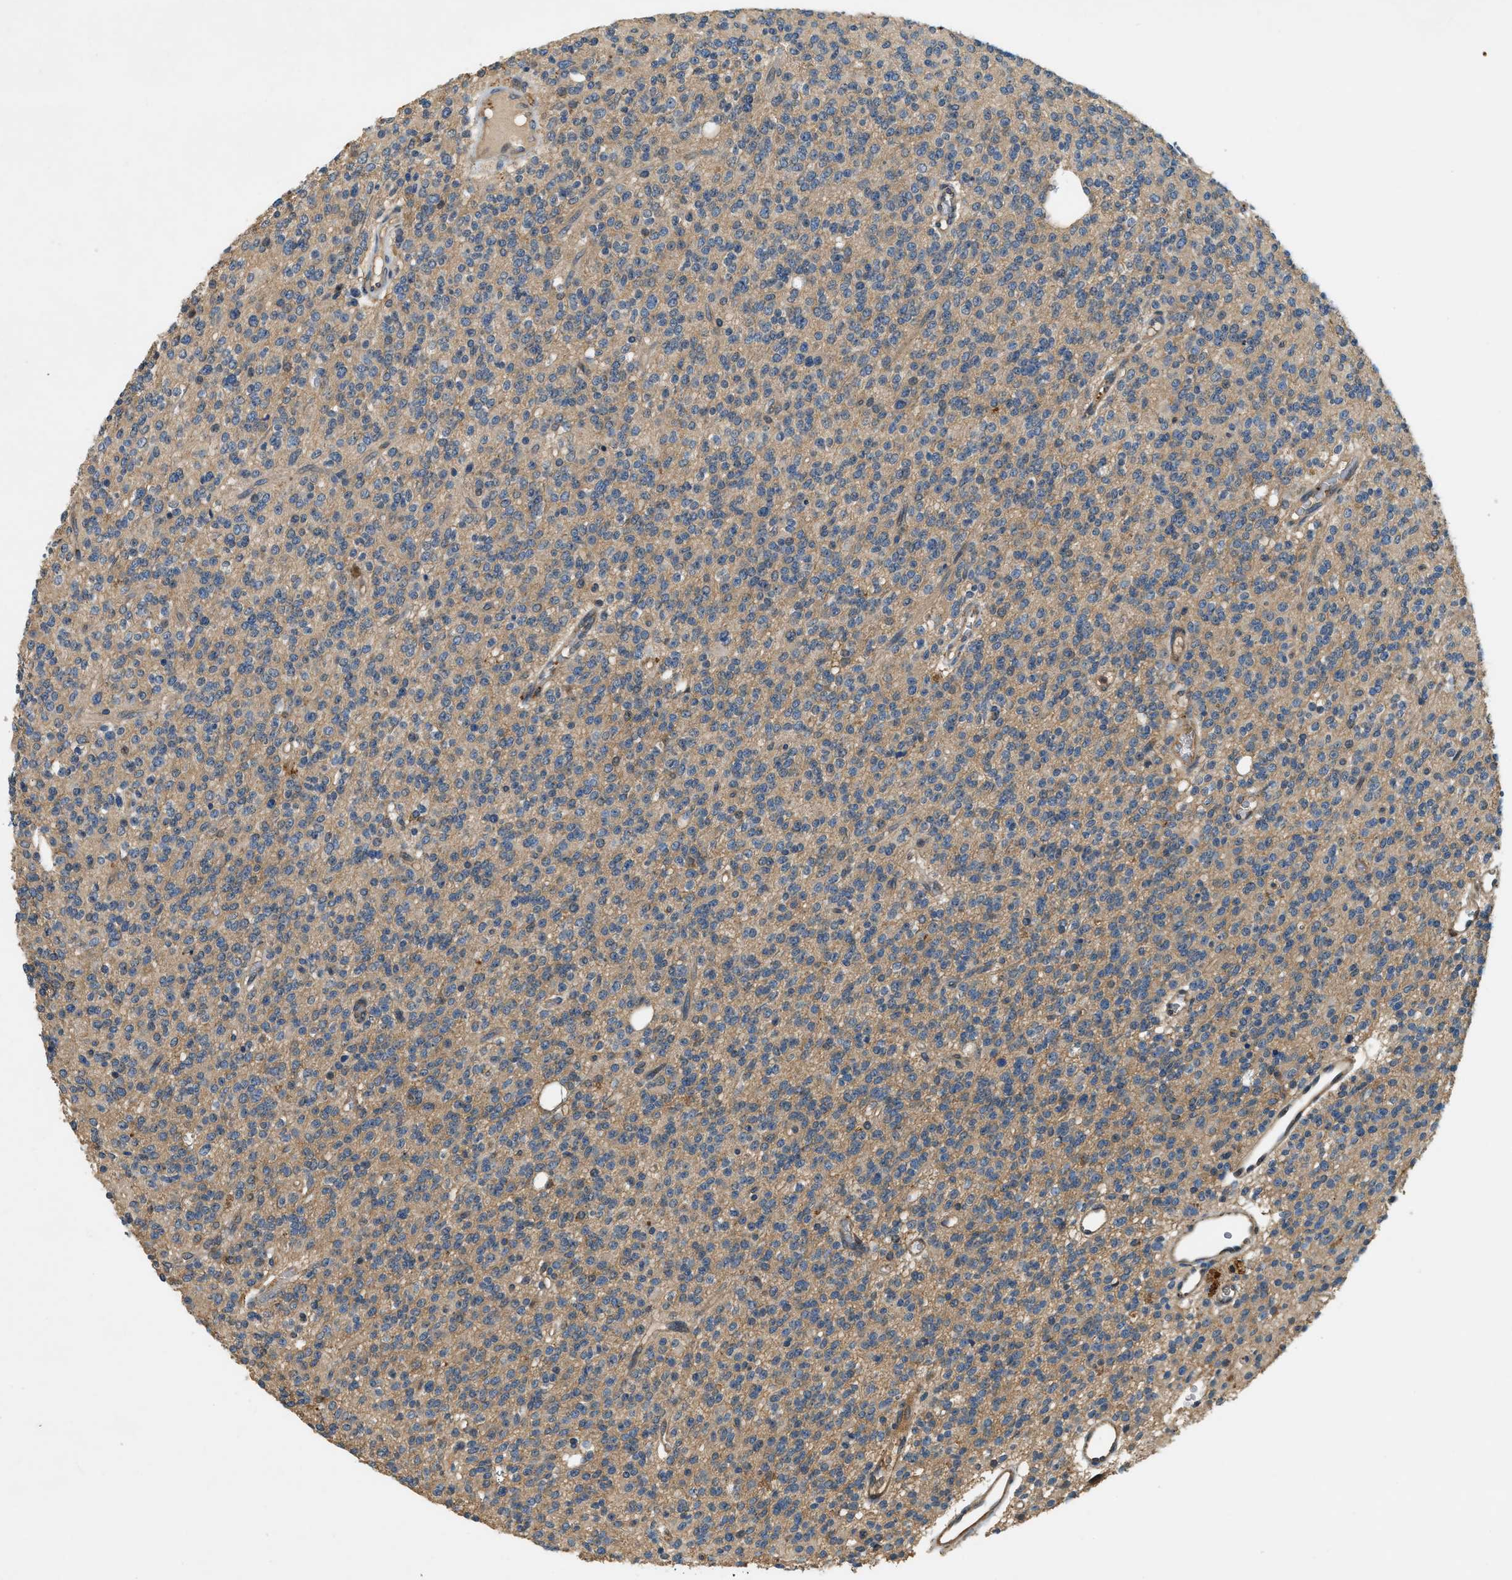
{"staining": {"intensity": "weak", "quantity": ">75%", "location": "cytoplasmic/membranous"}, "tissue": "glioma", "cell_type": "Tumor cells", "image_type": "cancer", "snomed": [{"axis": "morphology", "description": "Glioma, malignant, High grade"}, {"axis": "topography", "description": "Brain"}], "caption": "Brown immunohistochemical staining in glioma exhibits weak cytoplasmic/membranous positivity in approximately >75% of tumor cells.", "gene": "CFLAR", "patient": {"sex": "male", "age": 34}}